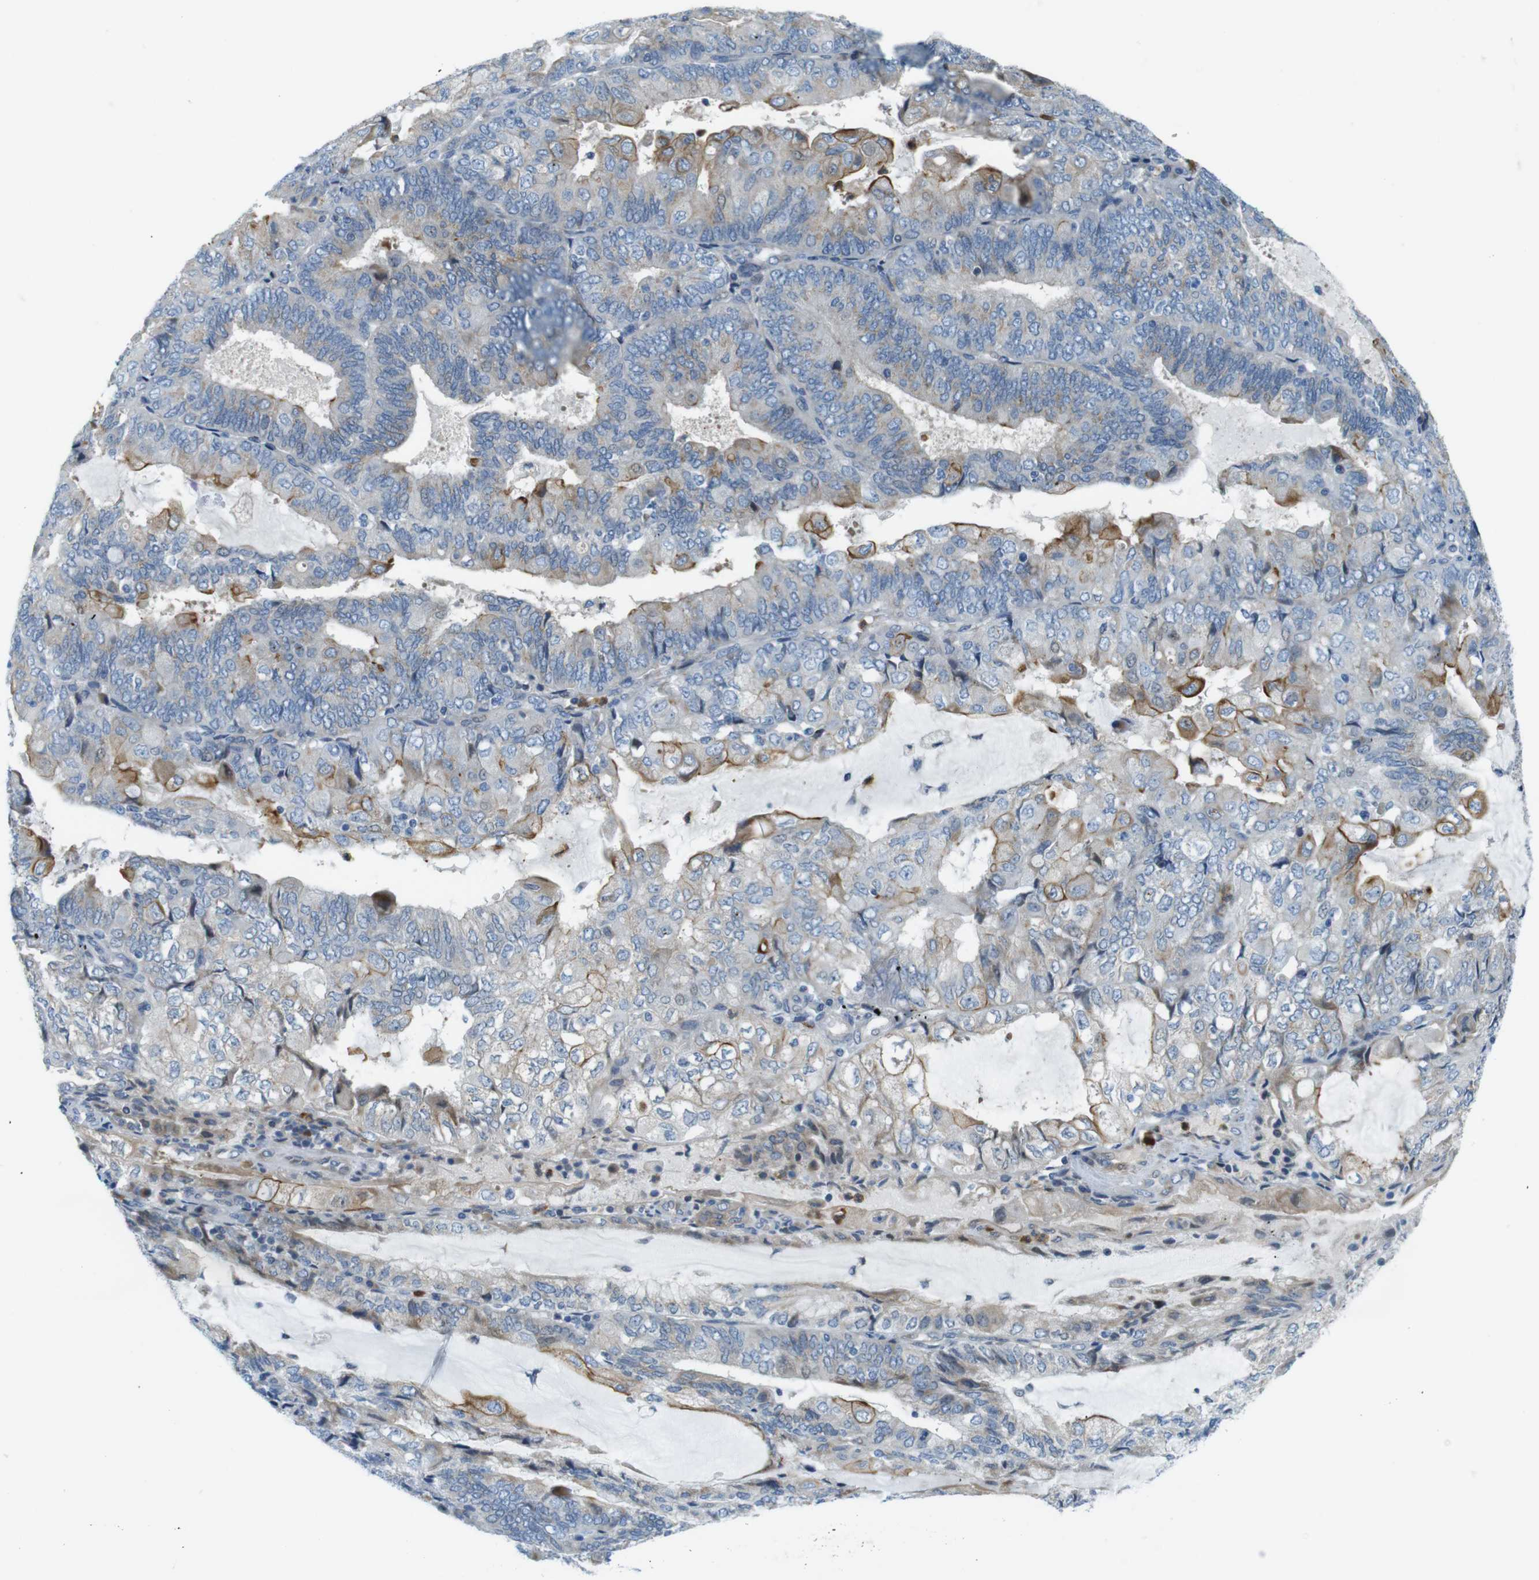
{"staining": {"intensity": "weak", "quantity": "25%-75%", "location": "cytoplasmic/membranous"}, "tissue": "endometrial cancer", "cell_type": "Tumor cells", "image_type": "cancer", "snomed": [{"axis": "morphology", "description": "Adenocarcinoma, NOS"}, {"axis": "topography", "description": "Endometrium"}], "caption": "Immunohistochemical staining of endometrial cancer exhibits low levels of weak cytoplasmic/membranous staining in about 25%-75% of tumor cells.", "gene": "ZDHHC3", "patient": {"sex": "female", "age": 81}}